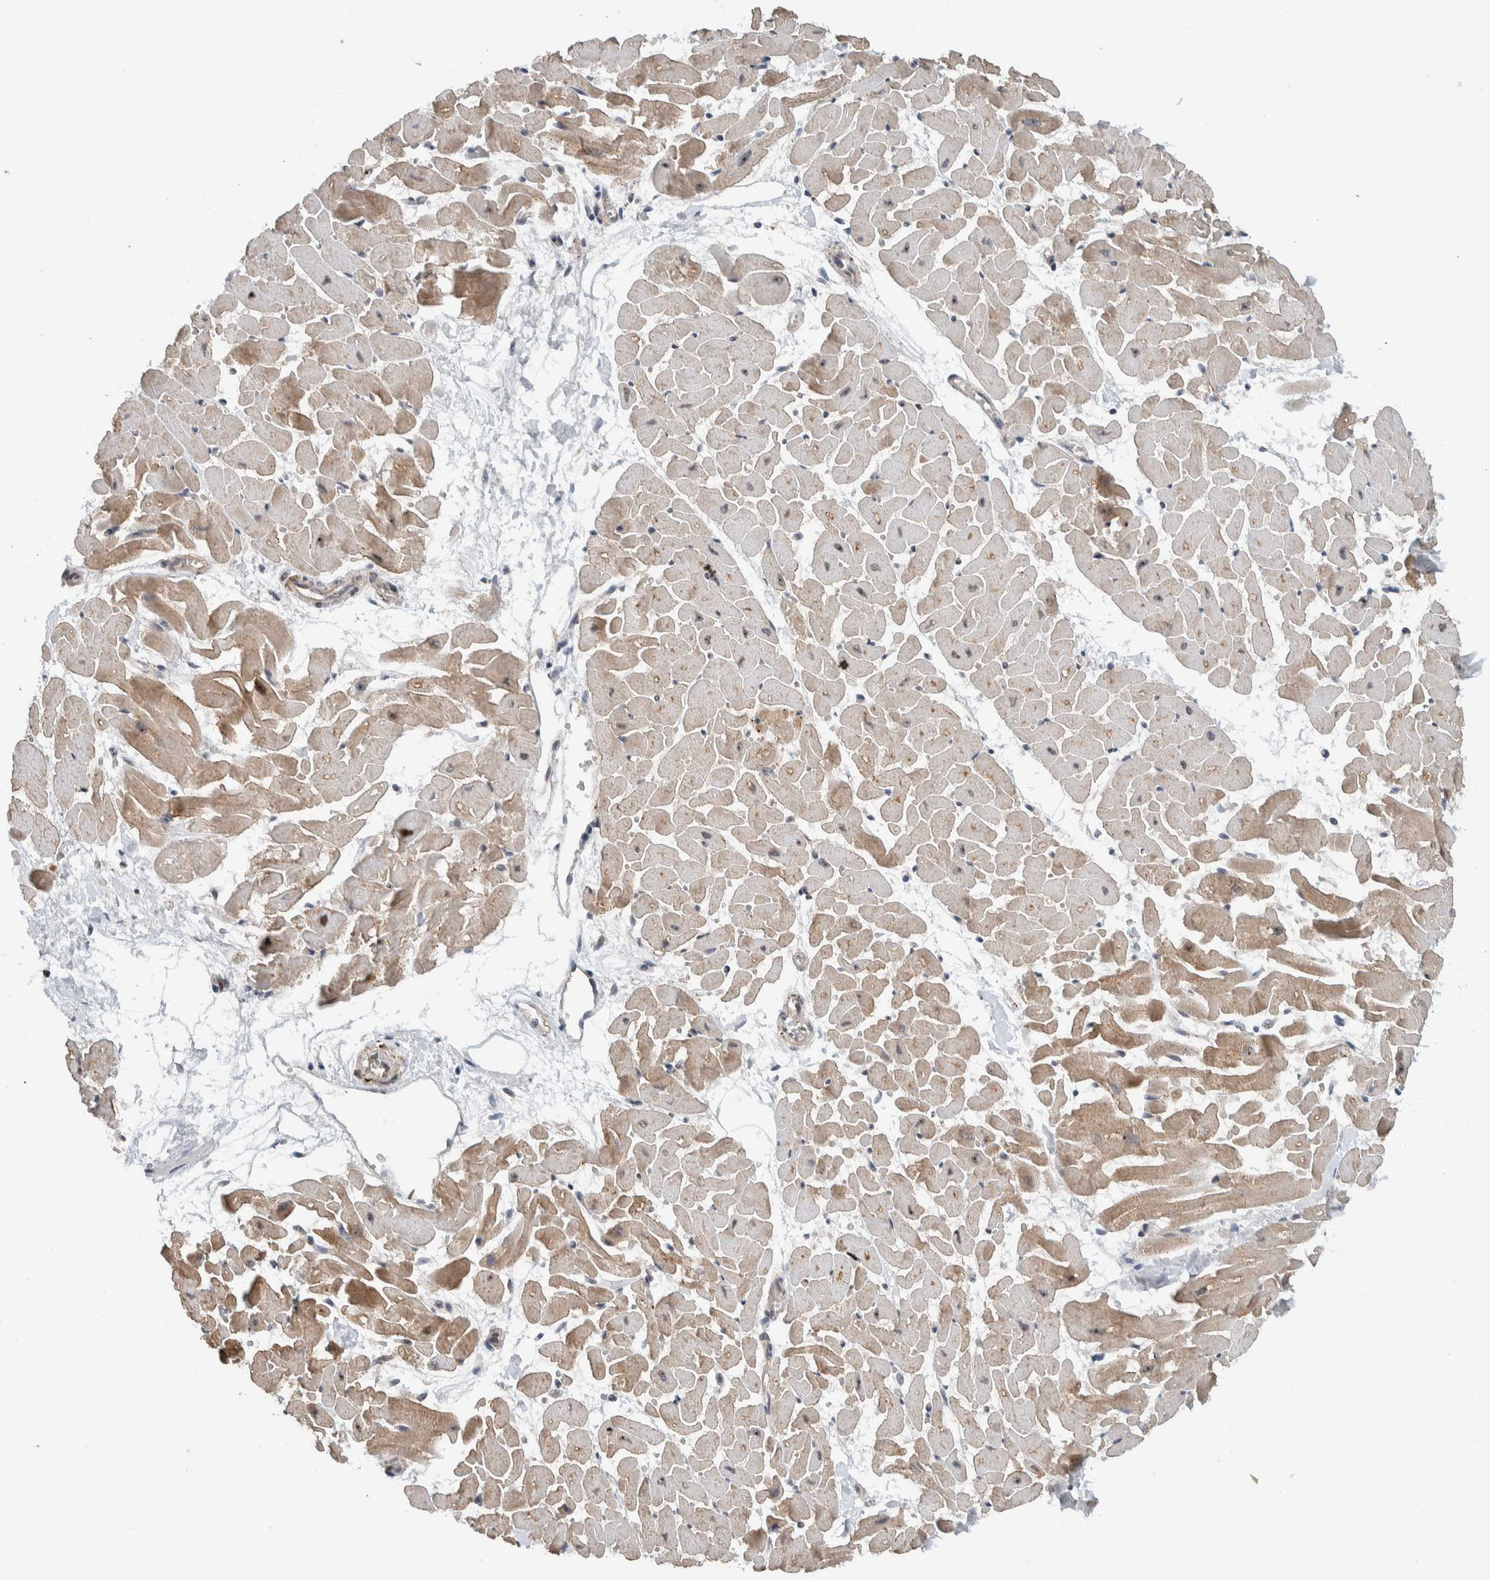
{"staining": {"intensity": "weak", "quantity": "25%-75%", "location": "cytoplasmic/membranous"}, "tissue": "heart muscle", "cell_type": "Cardiomyocytes", "image_type": "normal", "snomed": [{"axis": "morphology", "description": "Normal tissue, NOS"}, {"axis": "topography", "description": "Heart"}], "caption": "Cardiomyocytes demonstrate low levels of weak cytoplasmic/membranous positivity in about 25%-75% of cells in normal human heart muscle.", "gene": "ZFP91", "patient": {"sex": "female", "age": 19}}